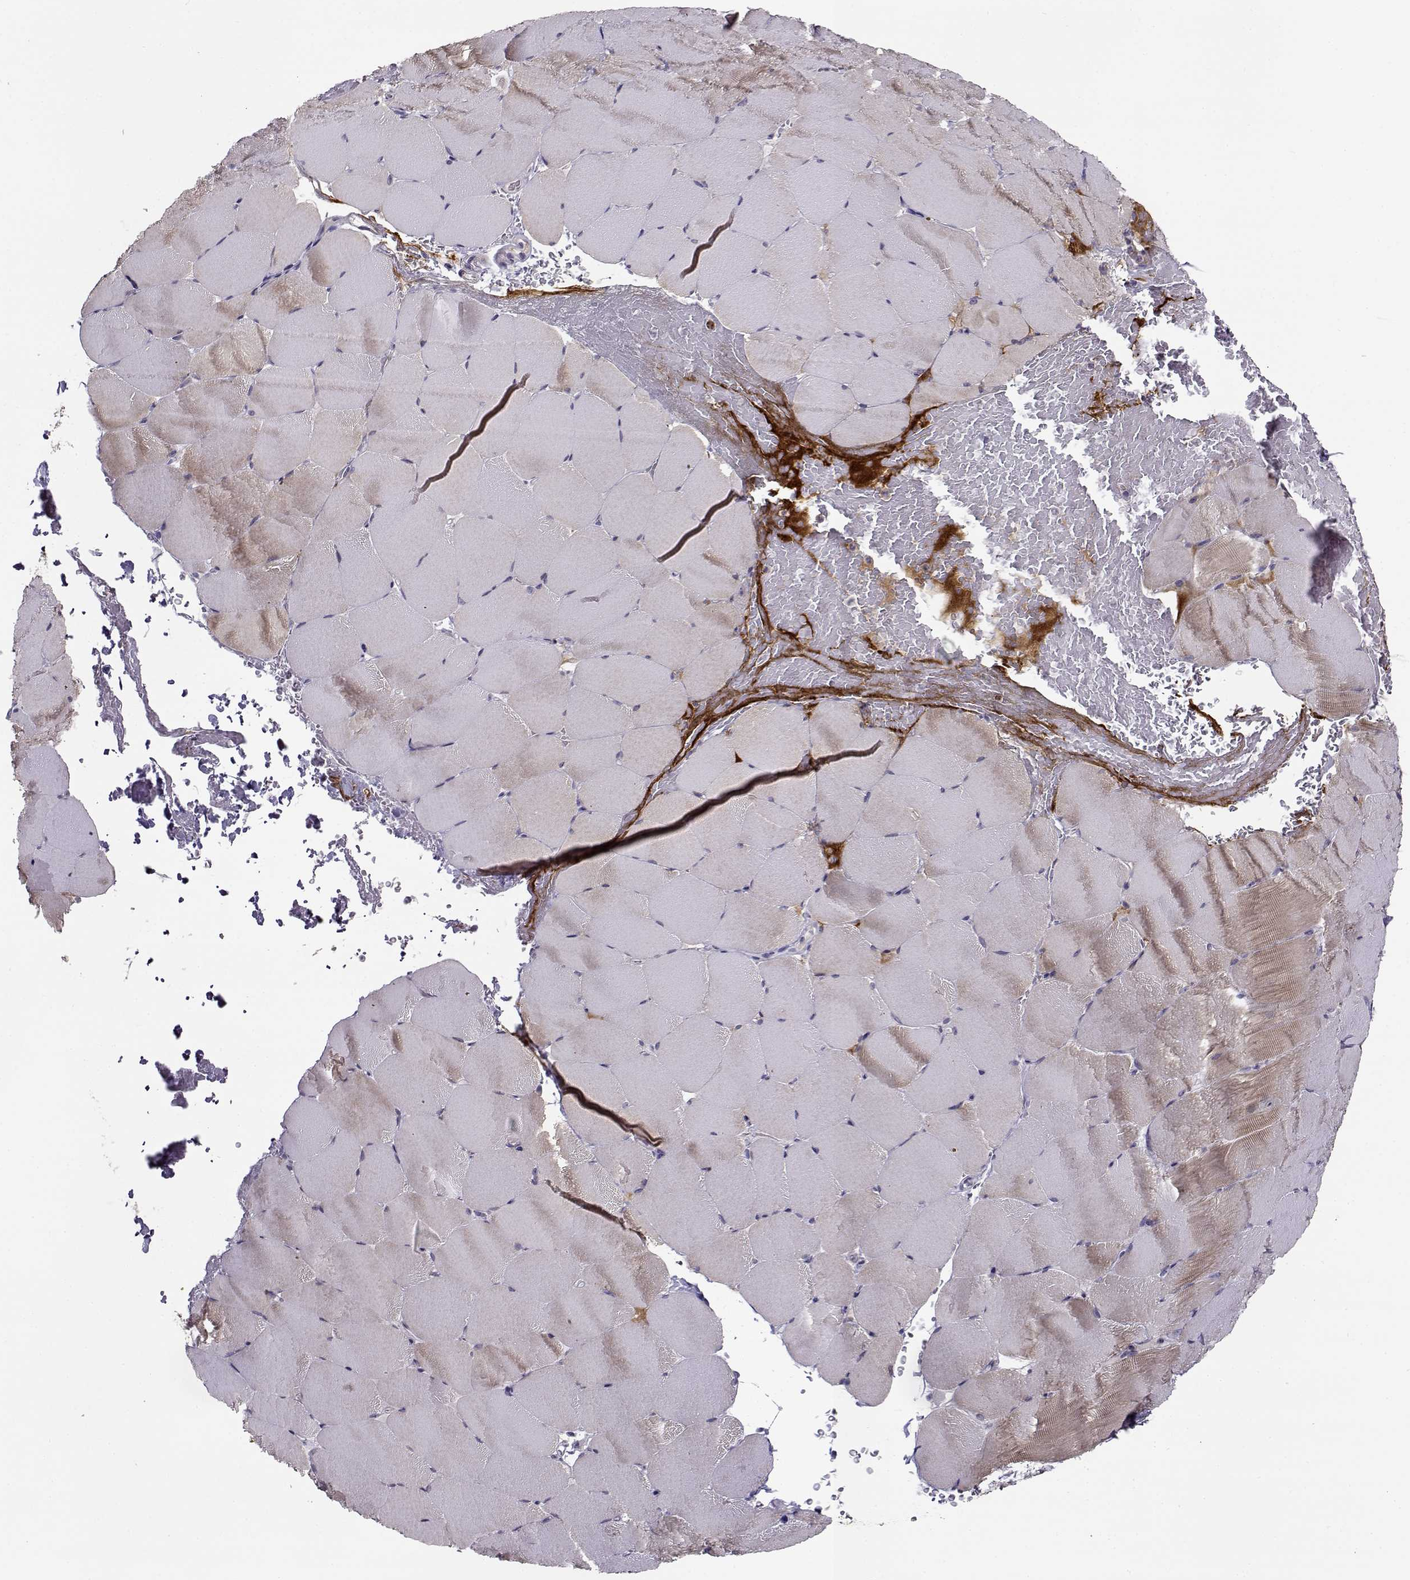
{"staining": {"intensity": "negative", "quantity": "none", "location": "none"}, "tissue": "skeletal muscle", "cell_type": "Myocytes", "image_type": "normal", "snomed": [{"axis": "morphology", "description": "Normal tissue, NOS"}, {"axis": "topography", "description": "Skeletal muscle"}], "caption": "High power microscopy histopathology image of an immunohistochemistry photomicrograph of unremarkable skeletal muscle, revealing no significant positivity in myocytes.", "gene": "NPW", "patient": {"sex": "female", "age": 37}}